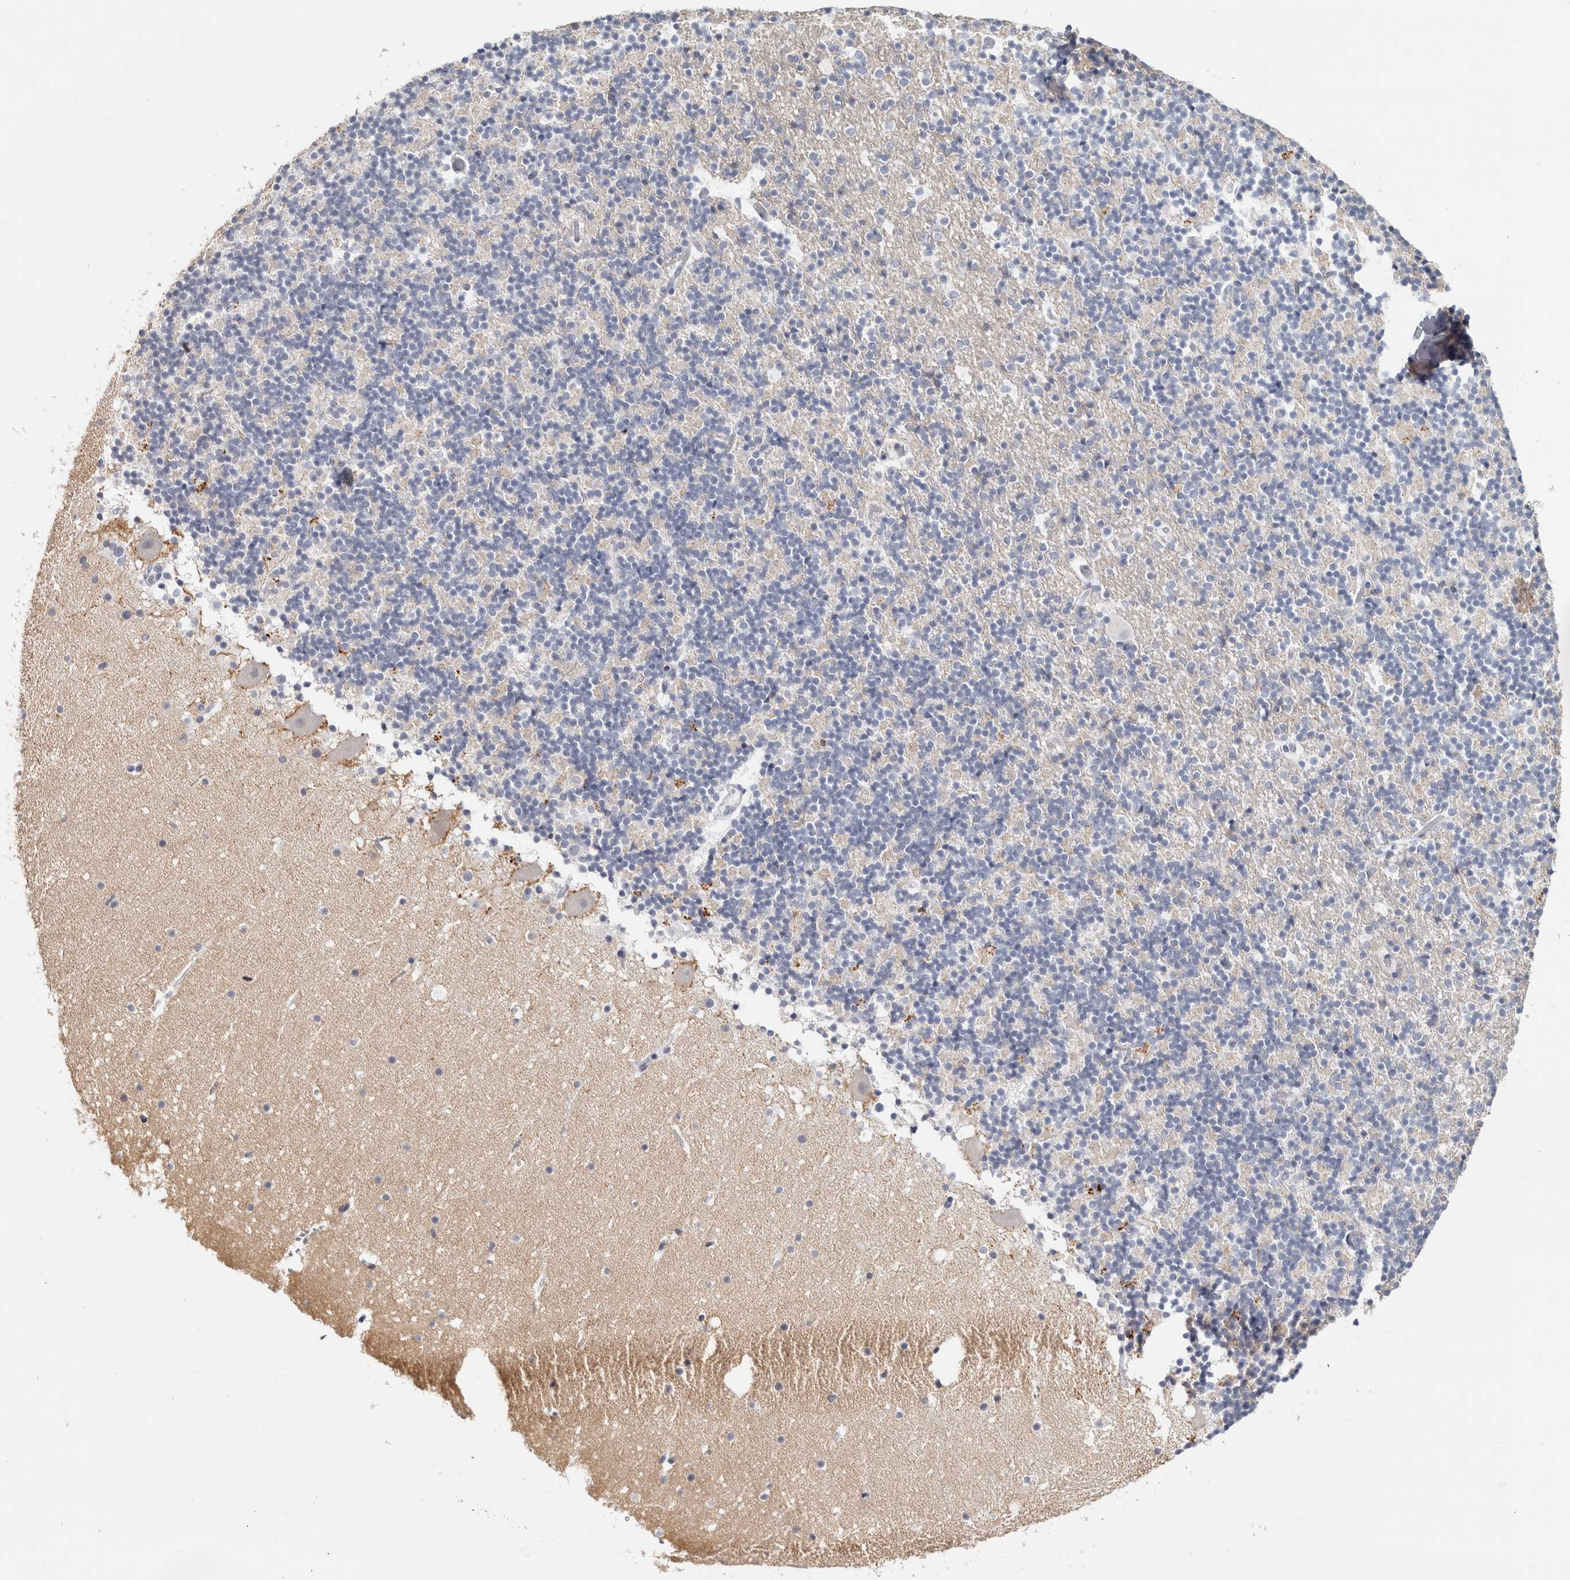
{"staining": {"intensity": "negative", "quantity": "none", "location": "none"}, "tissue": "cerebellum", "cell_type": "Cells in granular layer", "image_type": "normal", "snomed": [{"axis": "morphology", "description": "Normal tissue, NOS"}, {"axis": "topography", "description": "Cerebellum"}], "caption": "IHC photomicrograph of normal cerebellum stained for a protein (brown), which displays no positivity in cells in granular layer.", "gene": "RPH3AL", "patient": {"sex": "male", "age": 57}}